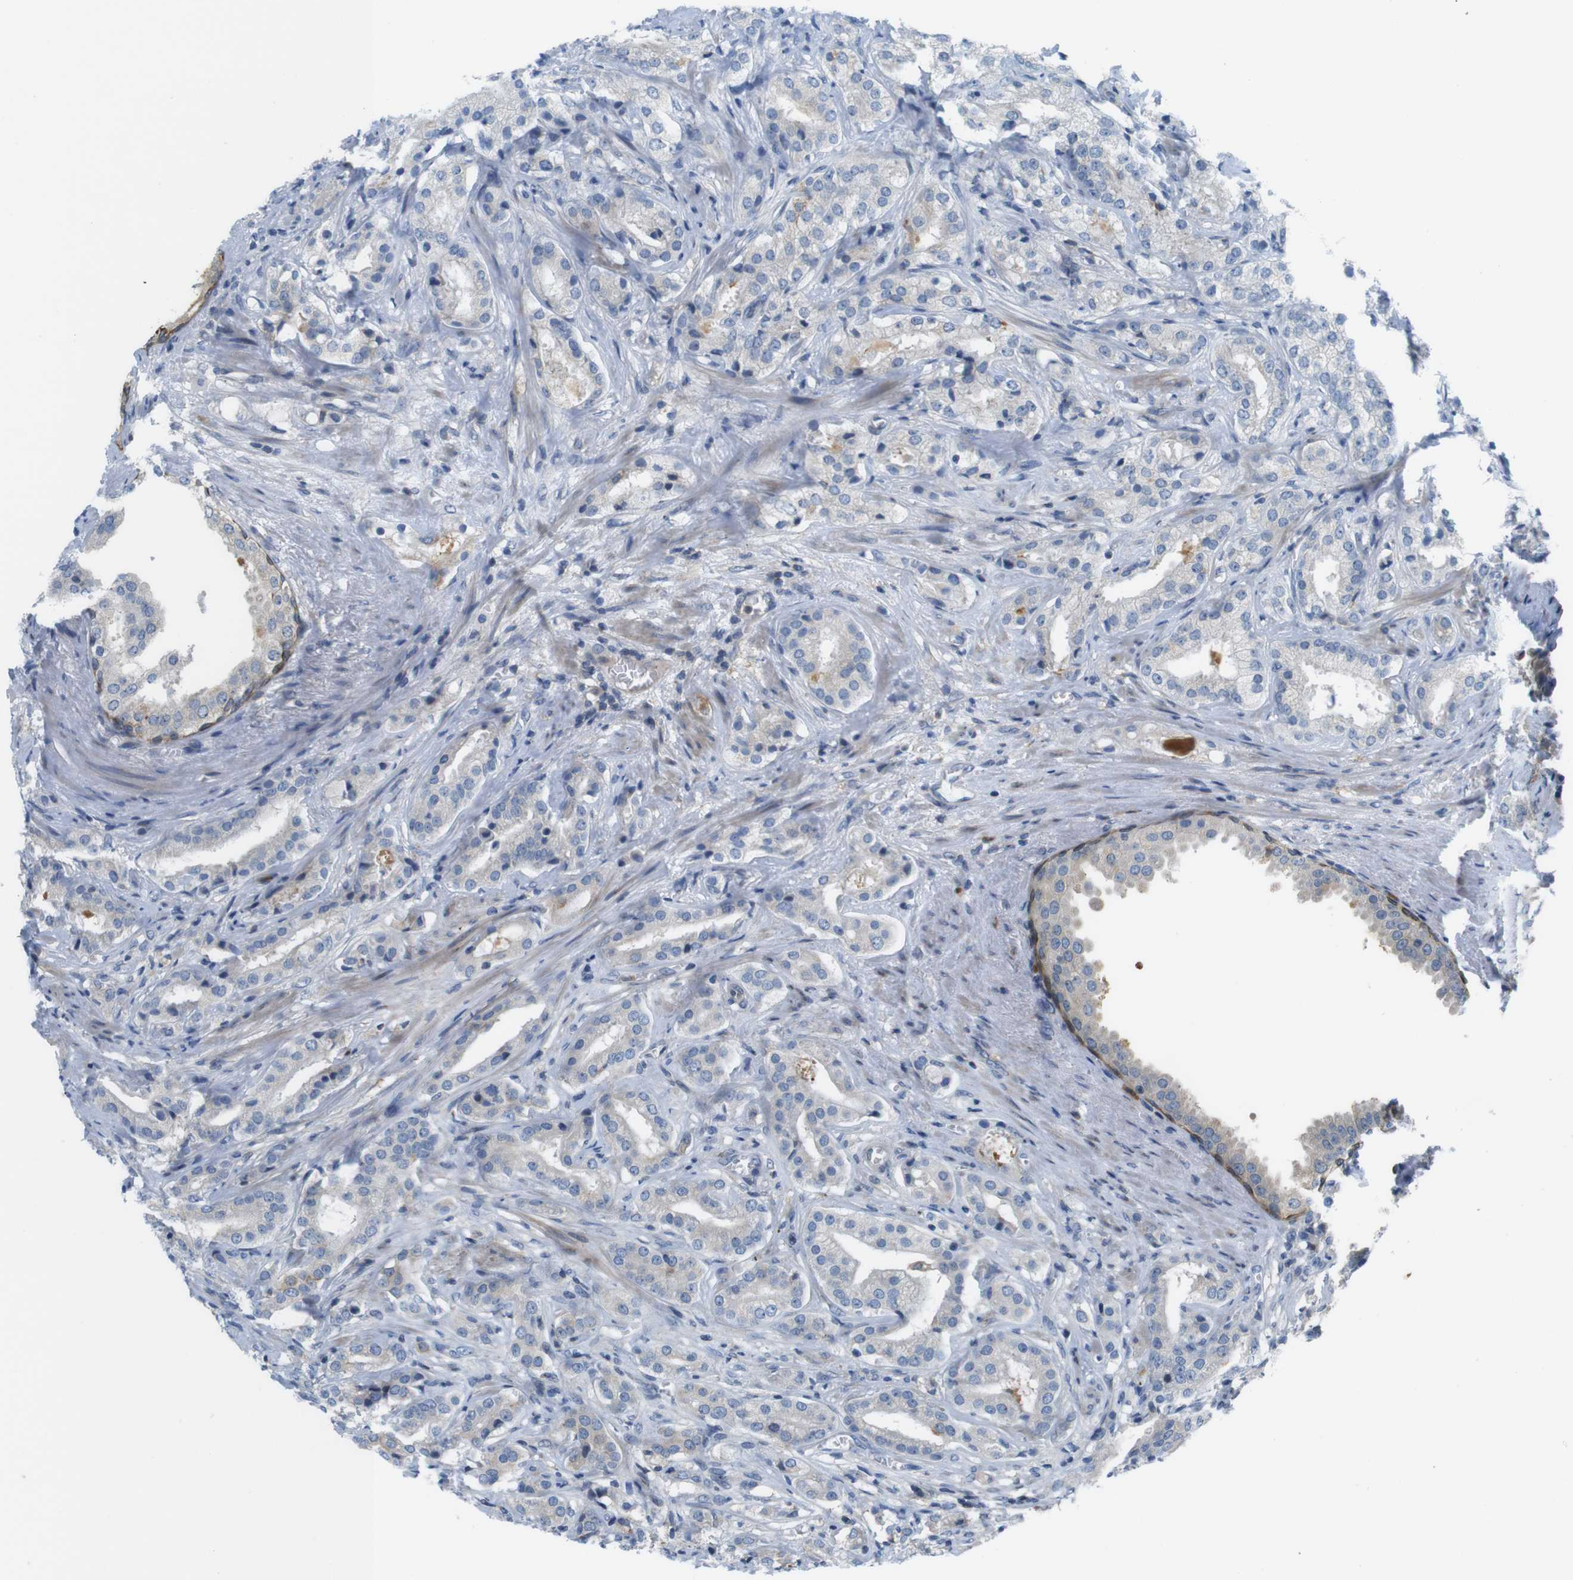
{"staining": {"intensity": "weak", "quantity": "25%-75%", "location": "cytoplasmic/membranous"}, "tissue": "prostate cancer", "cell_type": "Tumor cells", "image_type": "cancer", "snomed": [{"axis": "morphology", "description": "Adenocarcinoma, High grade"}, {"axis": "topography", "description": "Prostate"}], "caption": "Immunohistochemical staining of prostate cancer (adenocarcinoma (high-grade)) exhibits low levels of weak cytoplasmic/membranous expression in about 25%-75% of tumor cells.", "gene": "ZDHHC3", "patient": {"sex": "male", "age": 64}}